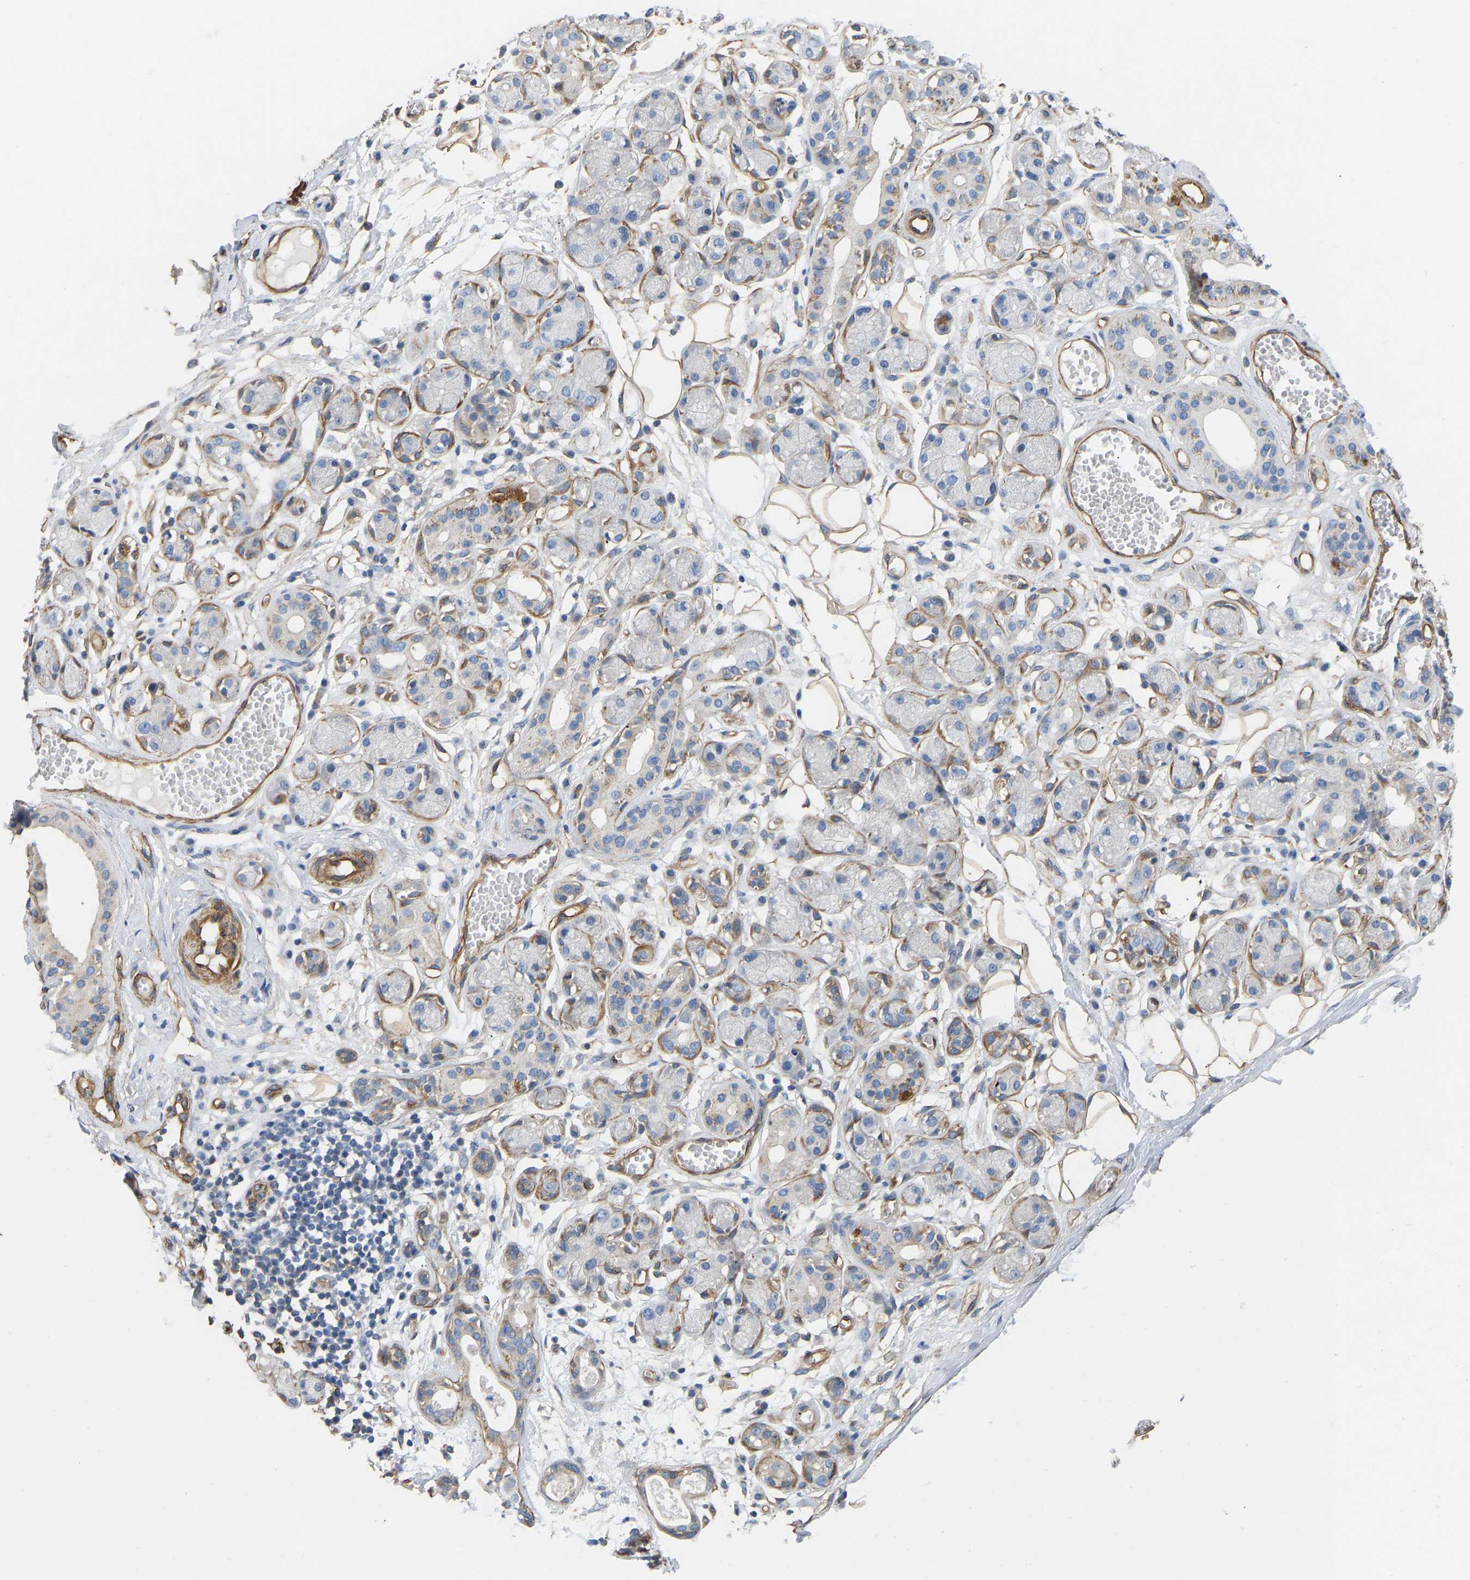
{"staining": {"intensity": "strong", "quantity": ">75%", "location": "cytoplasmic/membranous"}, "tissue": "adipose tissue", "cell_type": "Adipocytes", "image_type": "normal", "snomed": [{"axis": "morphology", "description": "Normal tissue, NOS"}, {"axis": "morphology", "description": "Inflammation, NOS"}, {"axis": "topography", "description": "Salivary gland"}, {"axis": "topography", "description": "Peripheral nerve tissue"}], "caption": "A high-resolution photomicrograph shows immunohistochemistry (IHC) staining of benign adipose tissue, which demonstrates strong cytoplasmic/membranous staining in approximately >75% of adipocytes. The staining was performed using DAB to visualize the protein expression in brown, while the nuclei were stained in blue with hematoxylin (Magnification: 20x).", "gene": "ELMO2", "patient": {"sex": "female", "age": 75}}